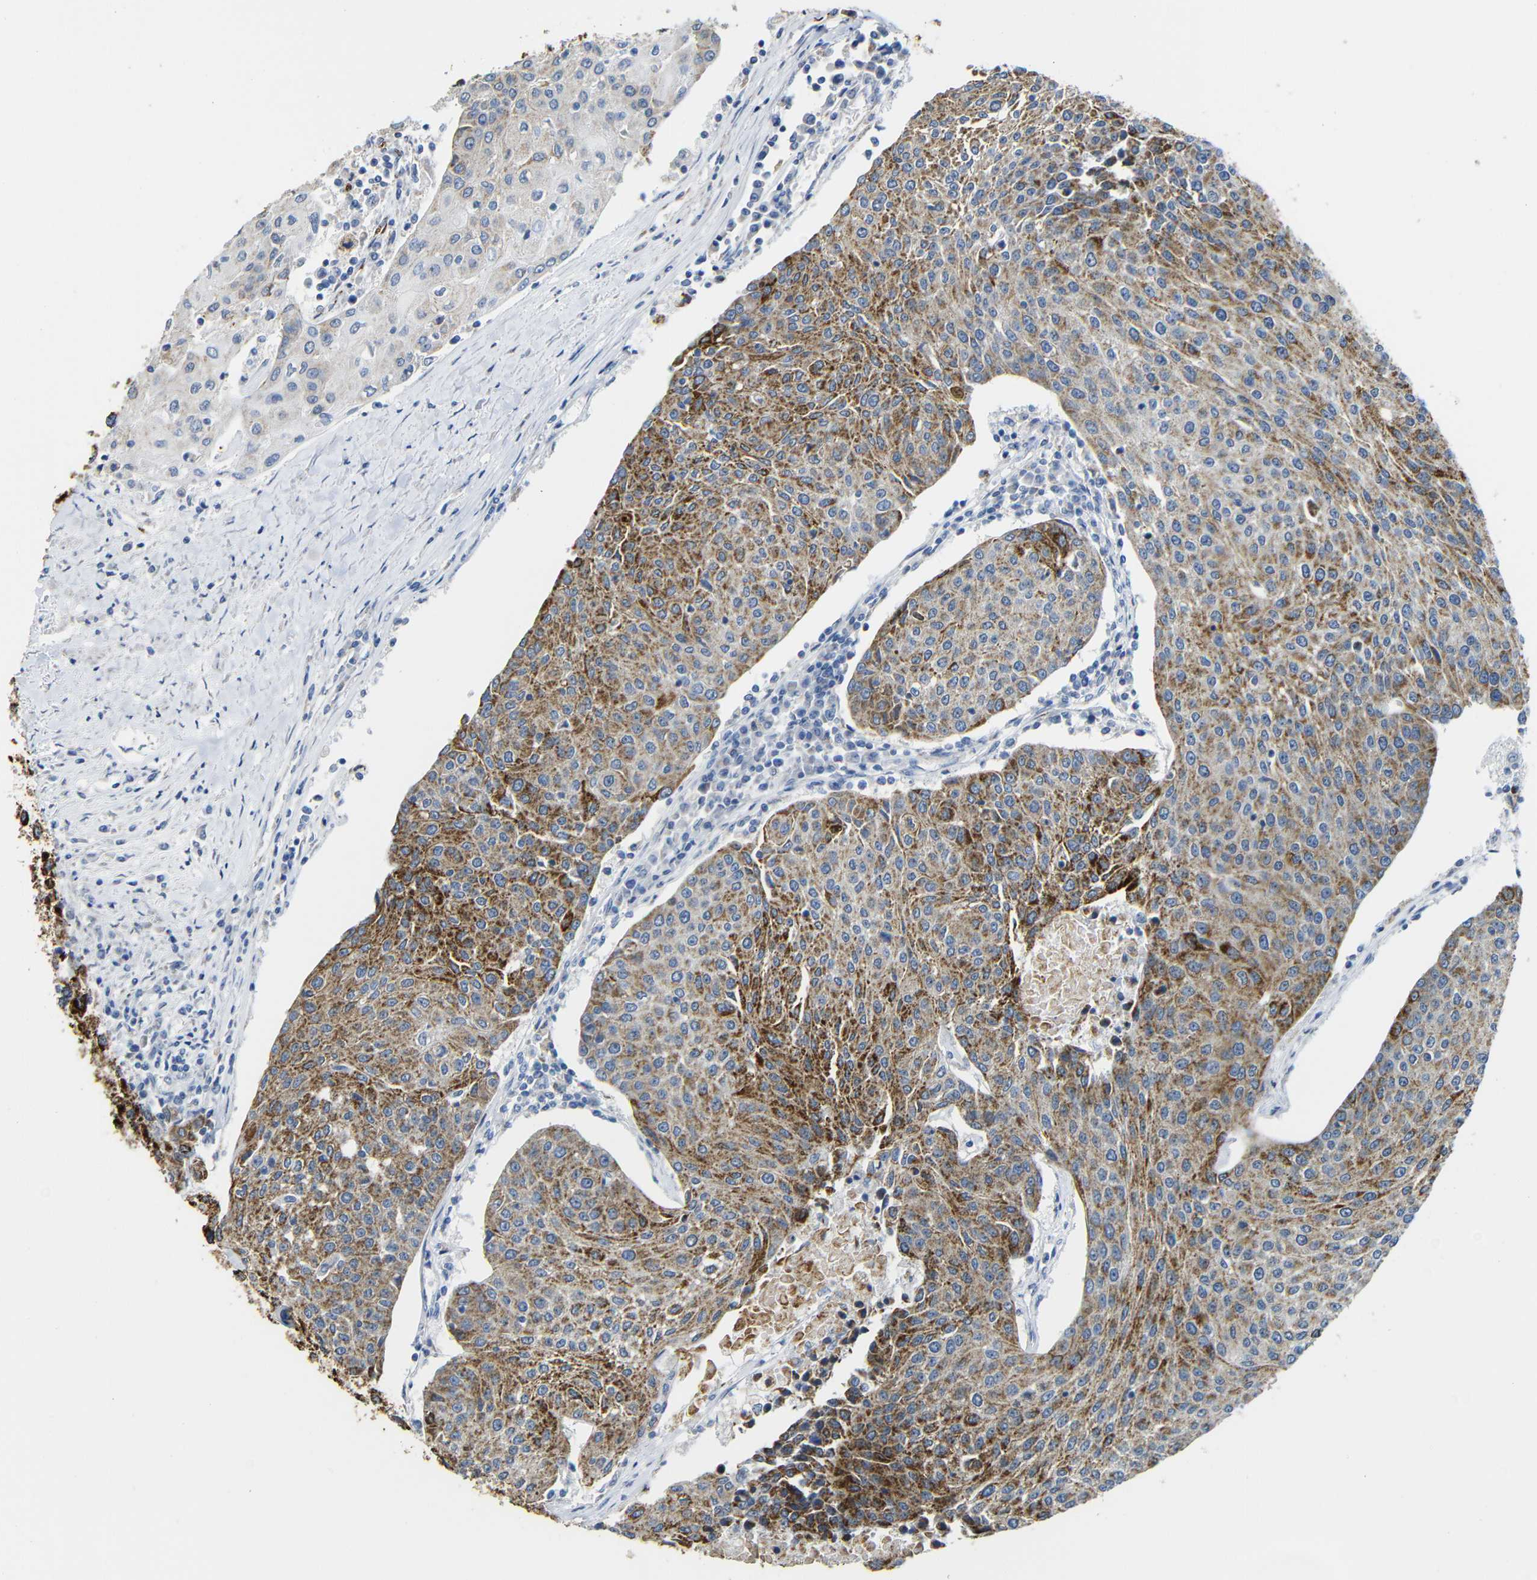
{"staining": {"intensity": "strong", "quantity": "25%-75%", "location": "cytoplasmic/membranous"}, "tissue": "urothelial cancer", "cell_type": "Tumor cells", "image_type": "cancer", "snomed": [{"axis": "morphology", "description": "Urothelial carcinoma, High grade"}, {"axis": "topography", "description": "Urinary bladder"}], "caption": "A high-resolution micrograph shows IHC staining of urothelial cancer, which shows strong cytoplasmic/membranous positivity in approximately 25%-75% of tumor cells.", "gene": "MAOA", "patient": {"sex": "female", "age": 85}}